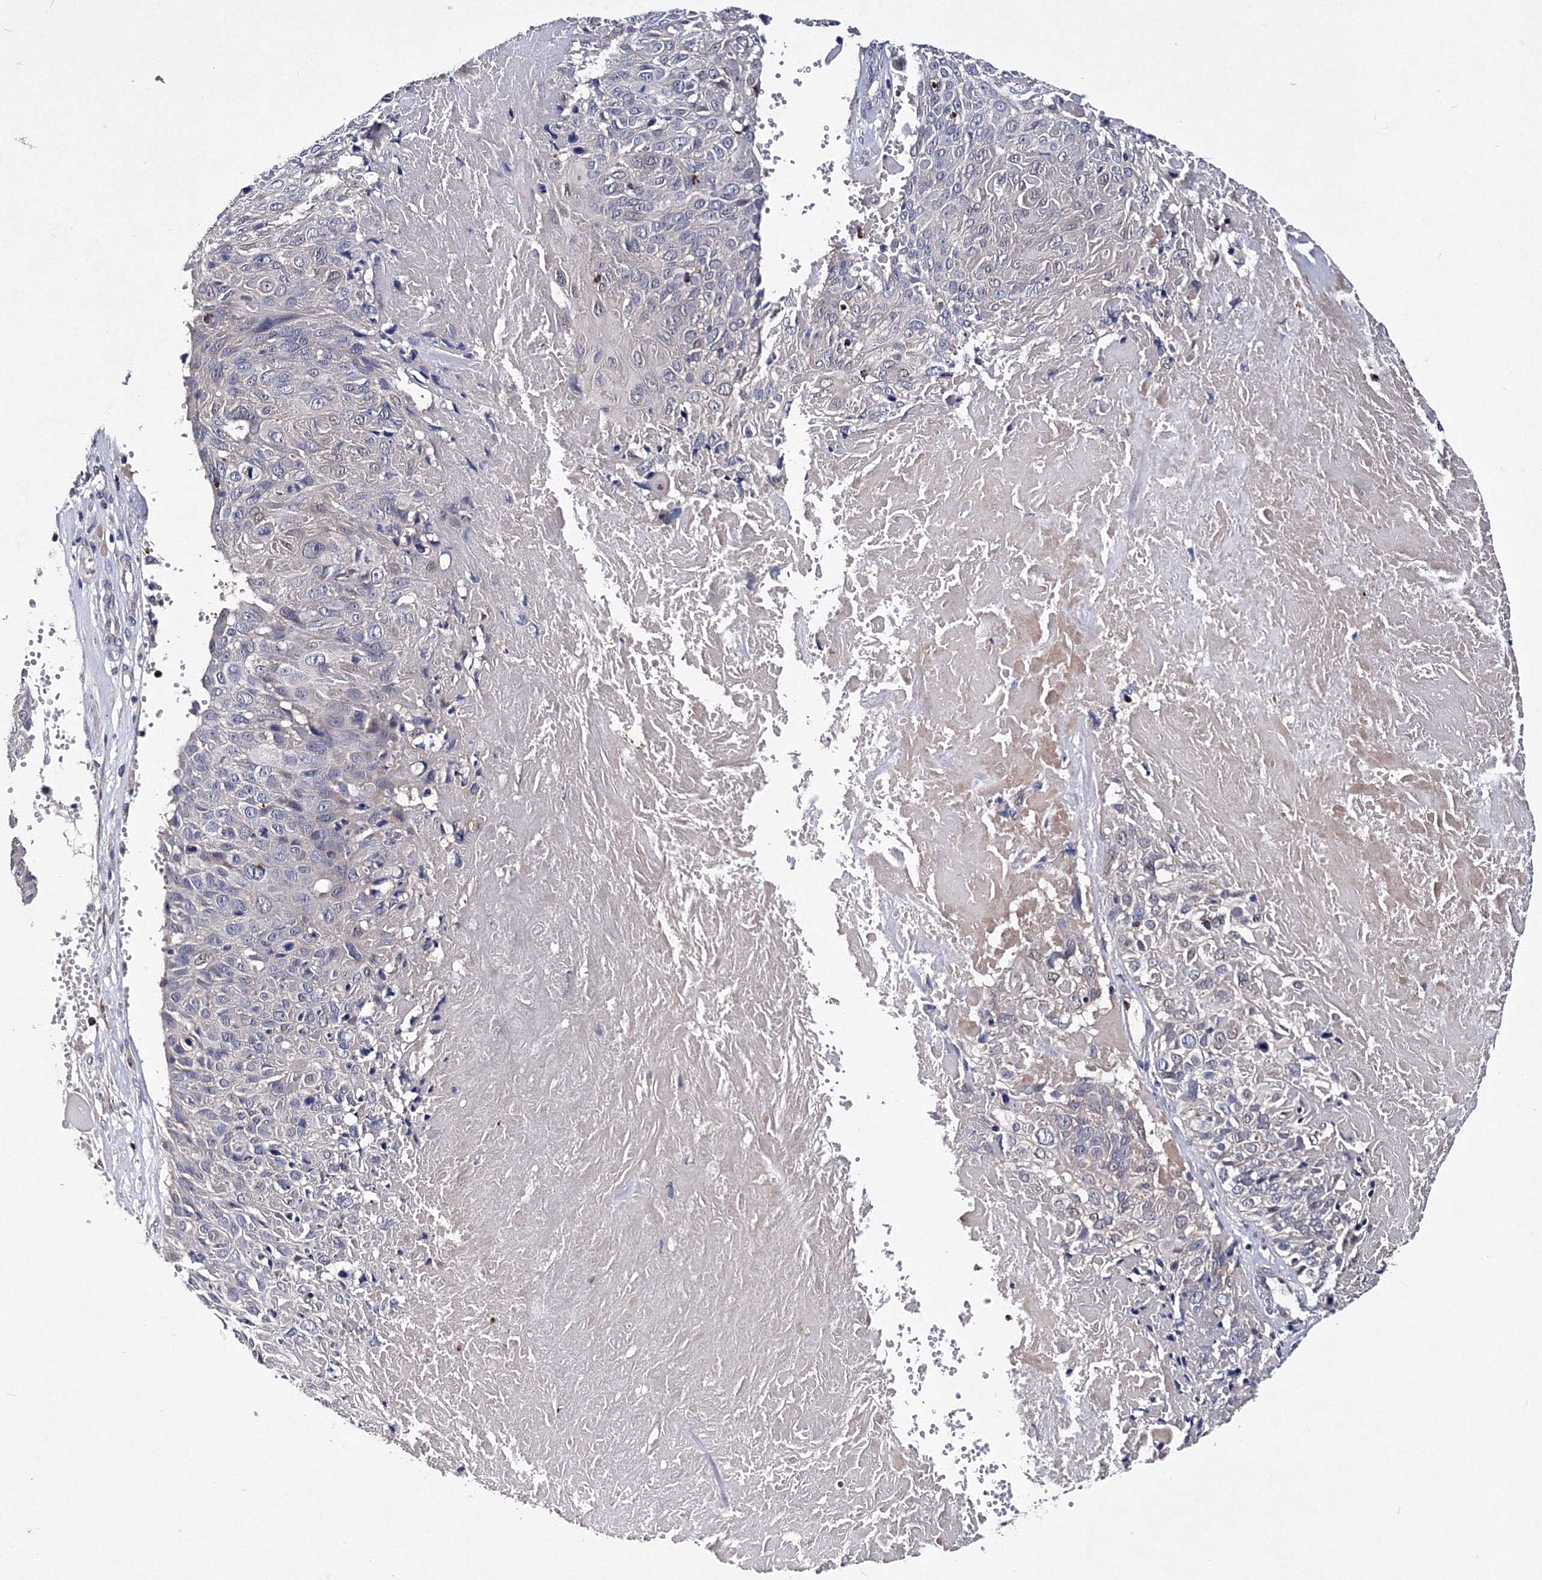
{"staining": {"intensity": "negative", "quantity": "none", "location": "none"}, "tissue": "cervical cancer", "cell_type": "Tumor cells", "image_type": "cancer", "snomed": [{"axis": "morphology", "description": "Squamous cell carcinoma, NOS"}, {"axis": "topography", "description": "Cervix"}], "caption": "Tumor cells are negative for brown protein staining in squamous cell carcinoma (cervical).", "gene": "PHYKPL", "patient": {"sex": "female", "age": 74}}